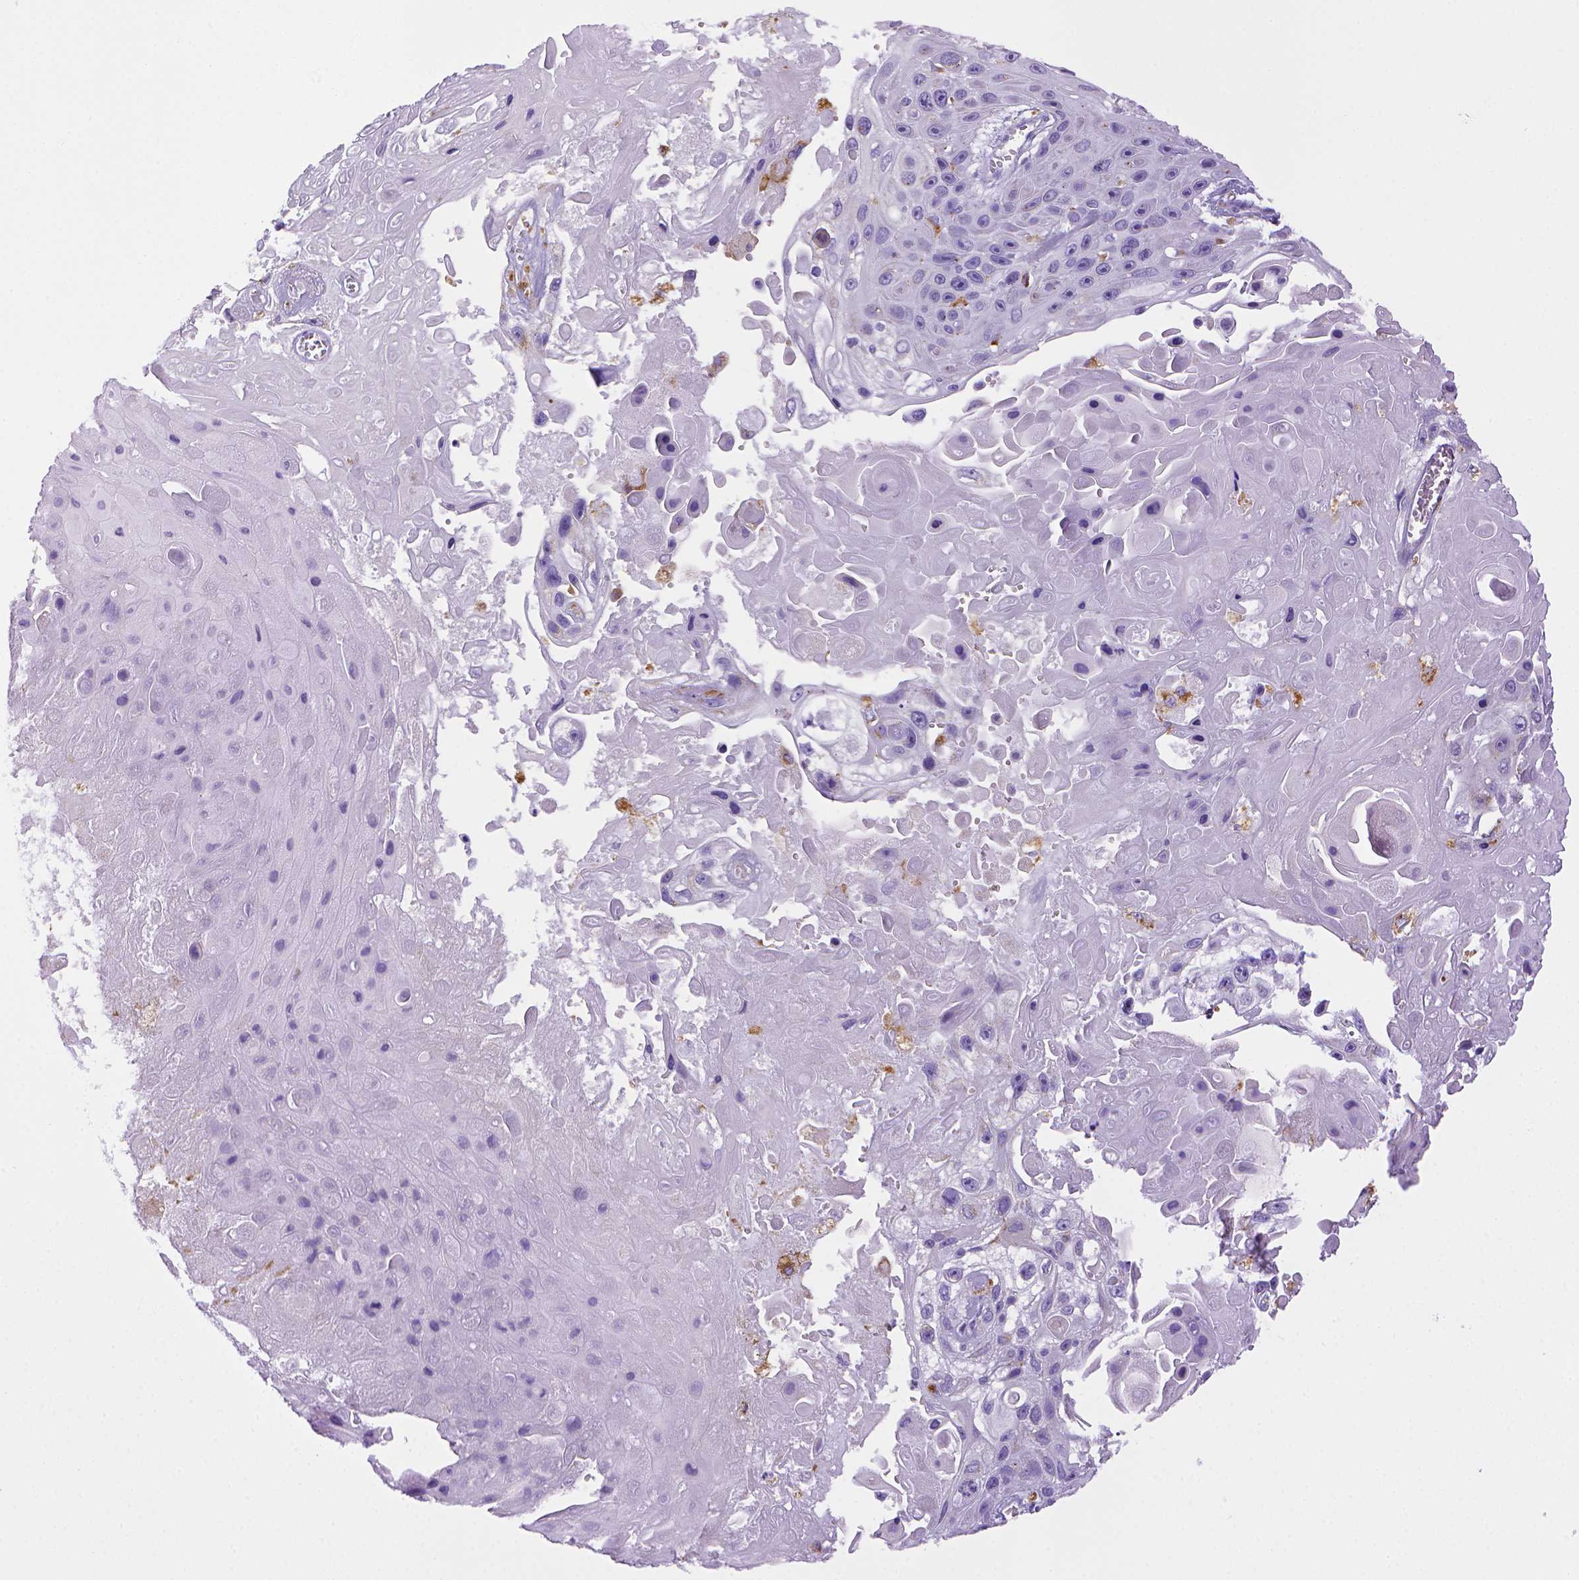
{"staining": {"intensity": "negative", "quantity": "none", "location": "none"}, "tissue": "skin cancer", "cell_type": "Tumor cells", "image_type": "cancer", "snomed": [{"axis": "morphology", "description": "Squamous cell carcinoma, NOS"}, {"axis": "topography", "description": "Skin"}], "caption": "A photomicrograph of human squamous cell carcinoma (skin) is negative for staining in tumor cells.", "gene": "CD68", "patient": {"sex": "male", "age": 82}}